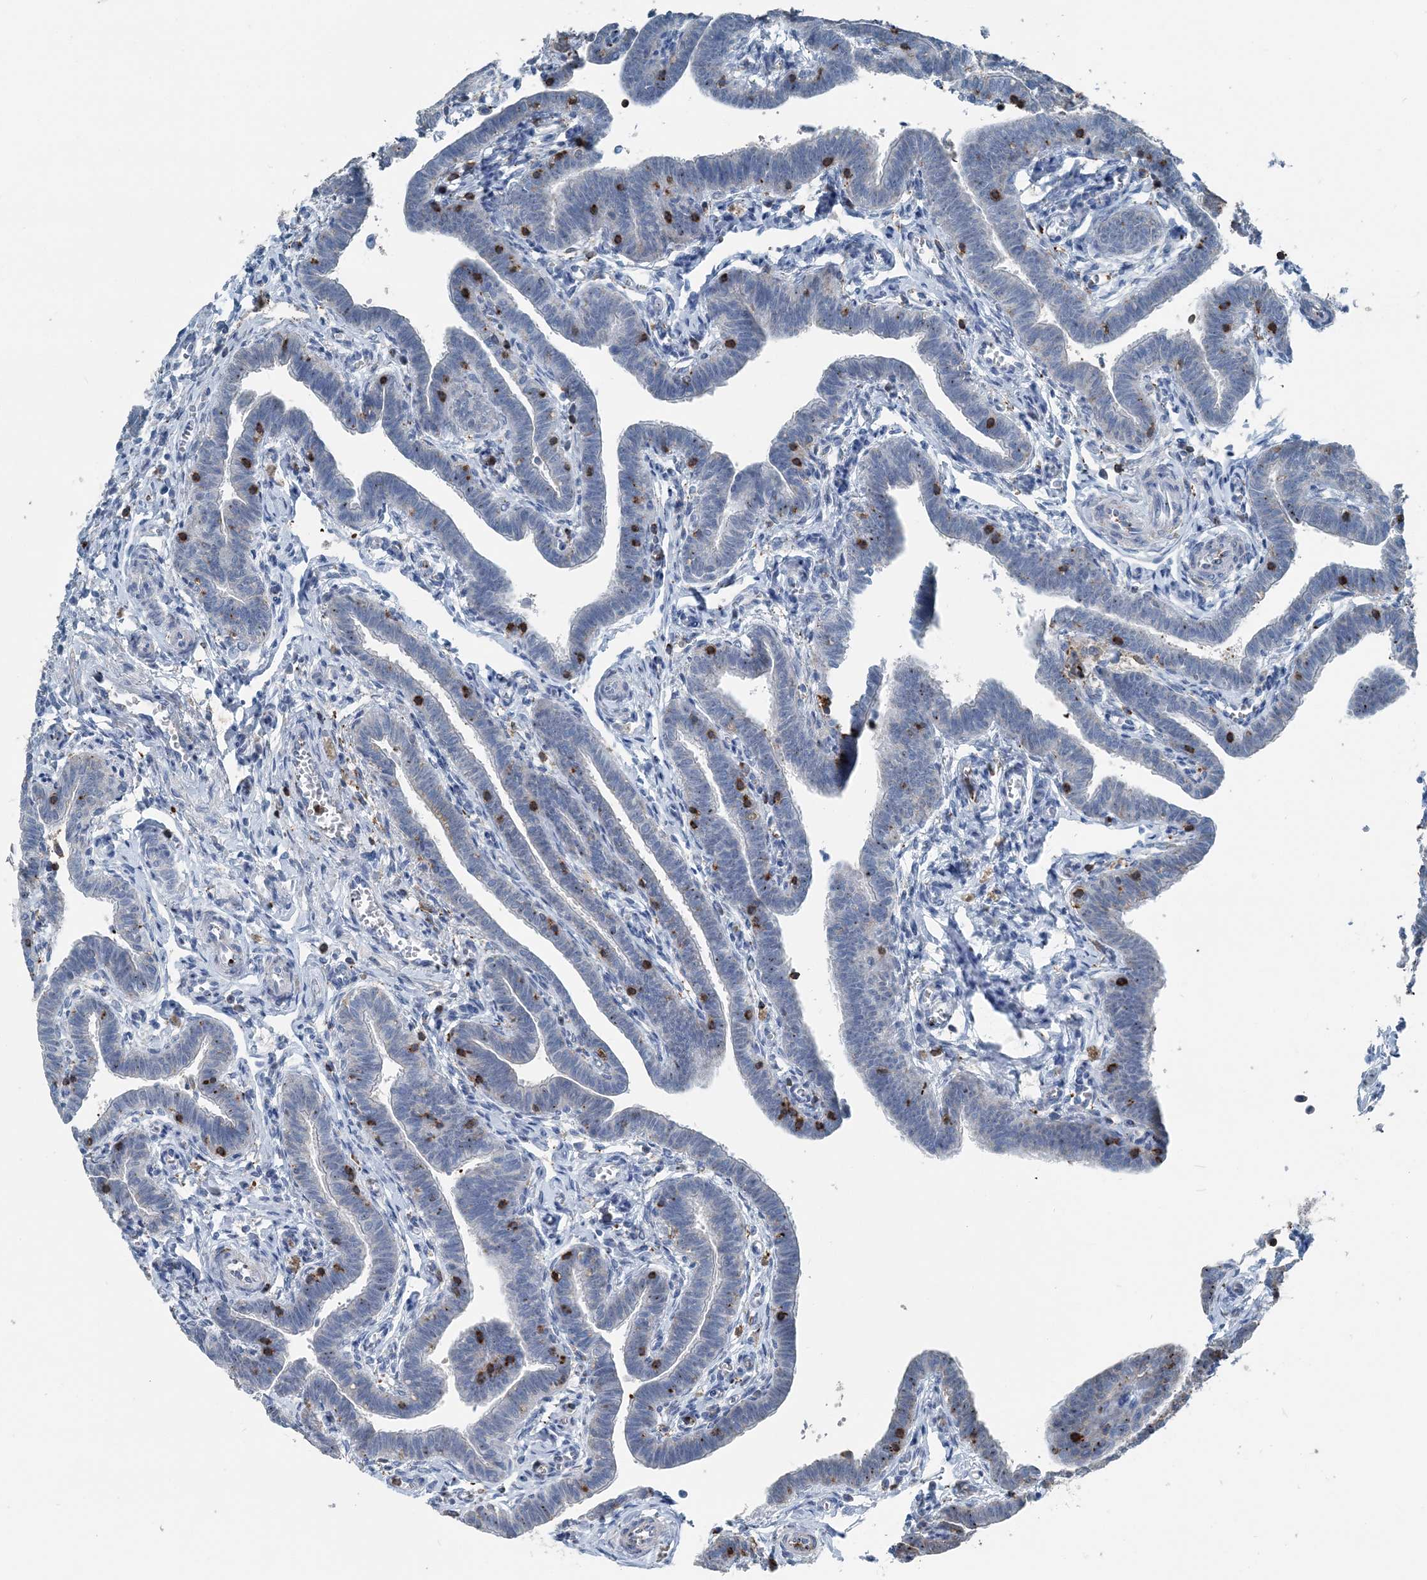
{"staining": {"intensity": "negative", "quantity": "none", "location": "none"}, "tissue": "fallopian tube", "cell_type": "Glandular cells", "image_type": "normal", "snomed": [{"axis": "morphology", "description": "Normal tissue, NOS"}, {"axis": "topography", "description": "Fallopian tube"}], "caption": "Normal fallopian tube was stained to show a protein in brown. There is no significant expression in glandular cells.", "gene": "CFL1", "patient": {"sex": "female", "age": 36}}